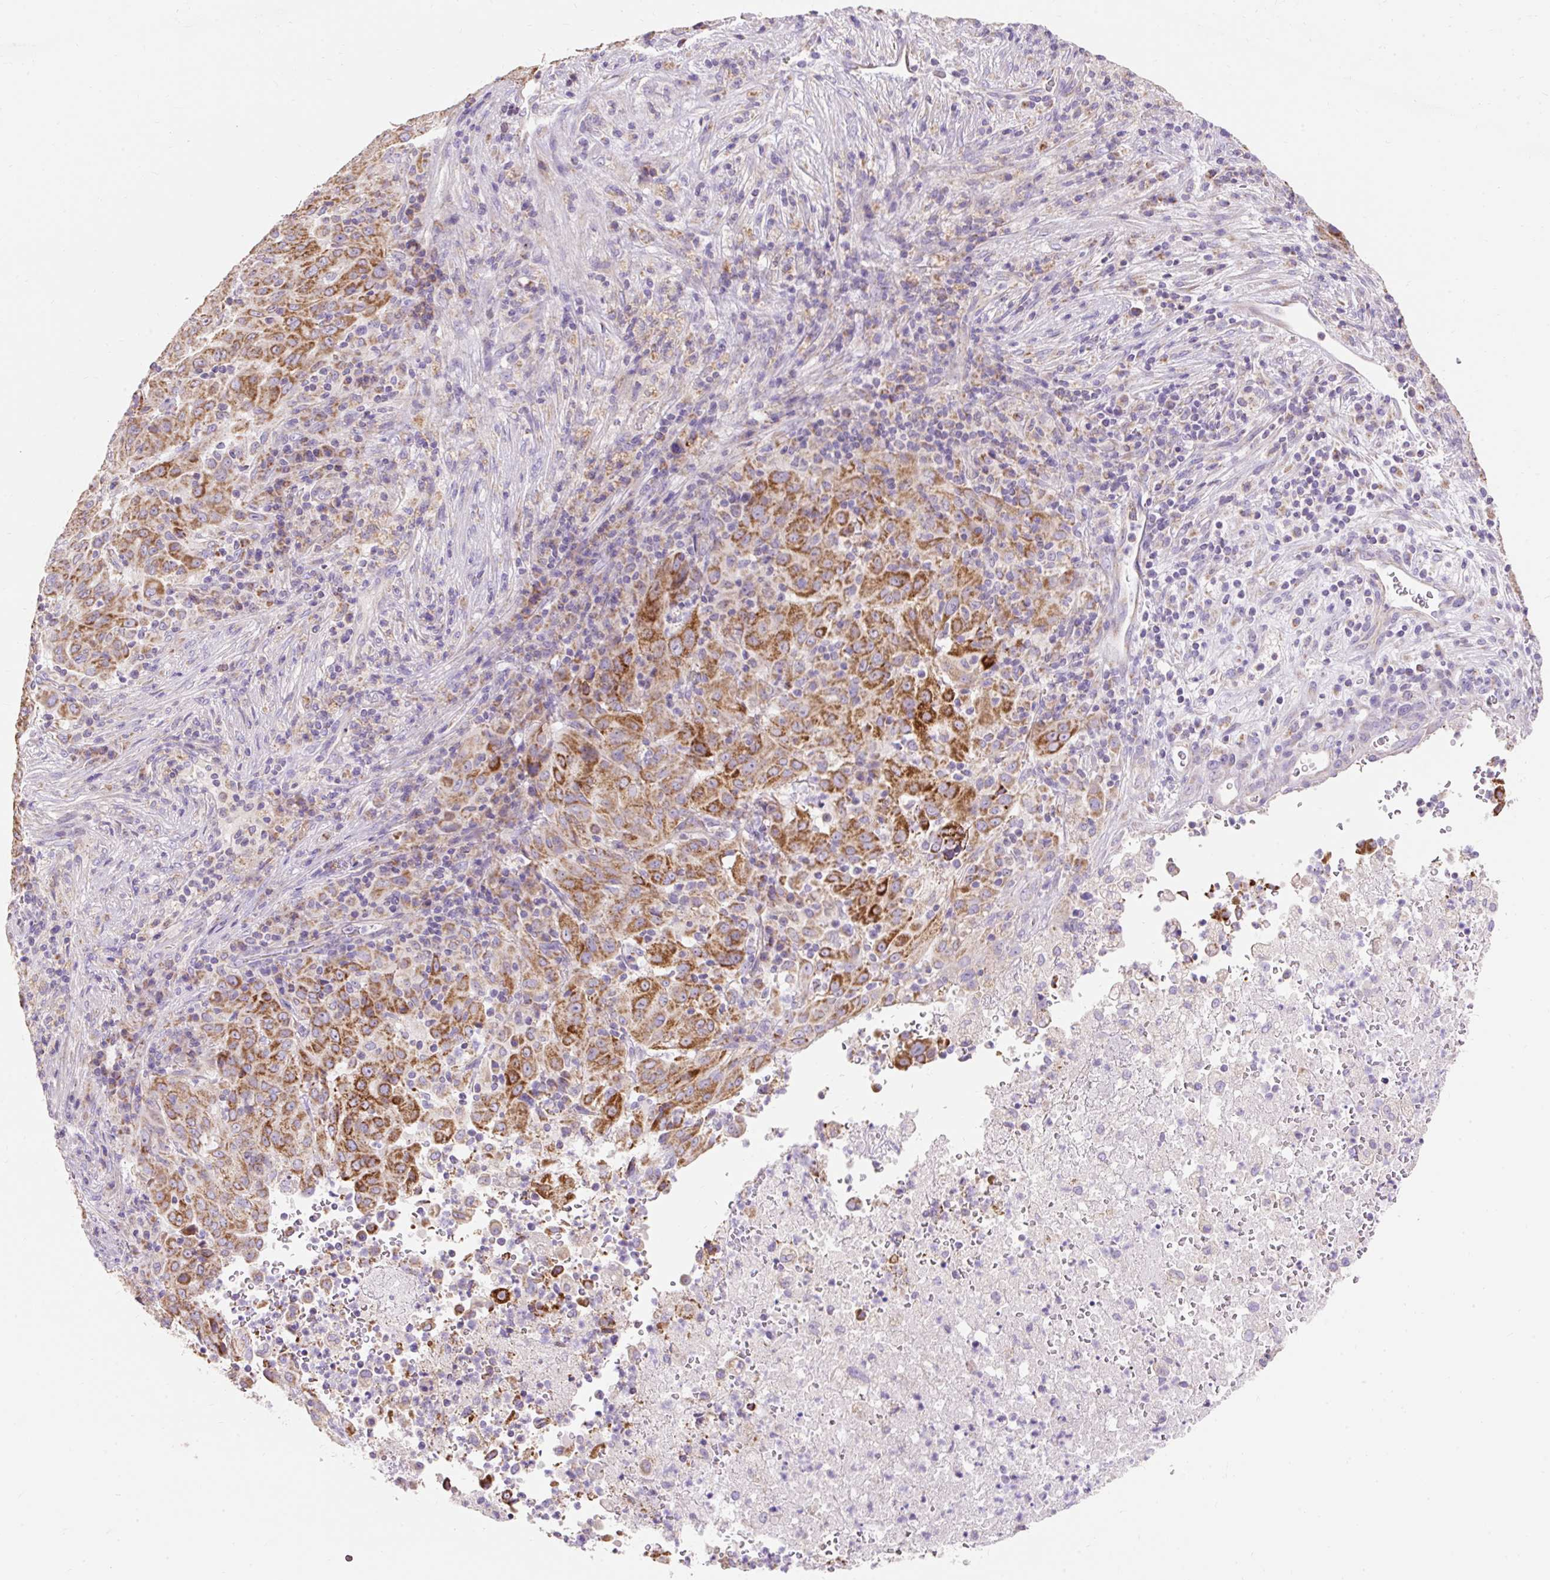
{"staining": {"intensity": "strong", "quantity": ">75%", "location": "cytoplasmic/membranous"}, "tissue": "pancreatic cancer", "cell_type": "Tumor cells", "image_type": "cancer", "snomed": [{"axis": "morphology", "description": "Adenocarcinoma, NOS"}, {"axis": "topography", "description": "Pancreas"}], "caption": "Protein expression analysis of human pancreatic cancer reveals strong cytoplasmic/membranous staining in approximately >75% of tumor cells.", "gene": "PMAIP1", "patient": {"sex": "male", "age": 63}}